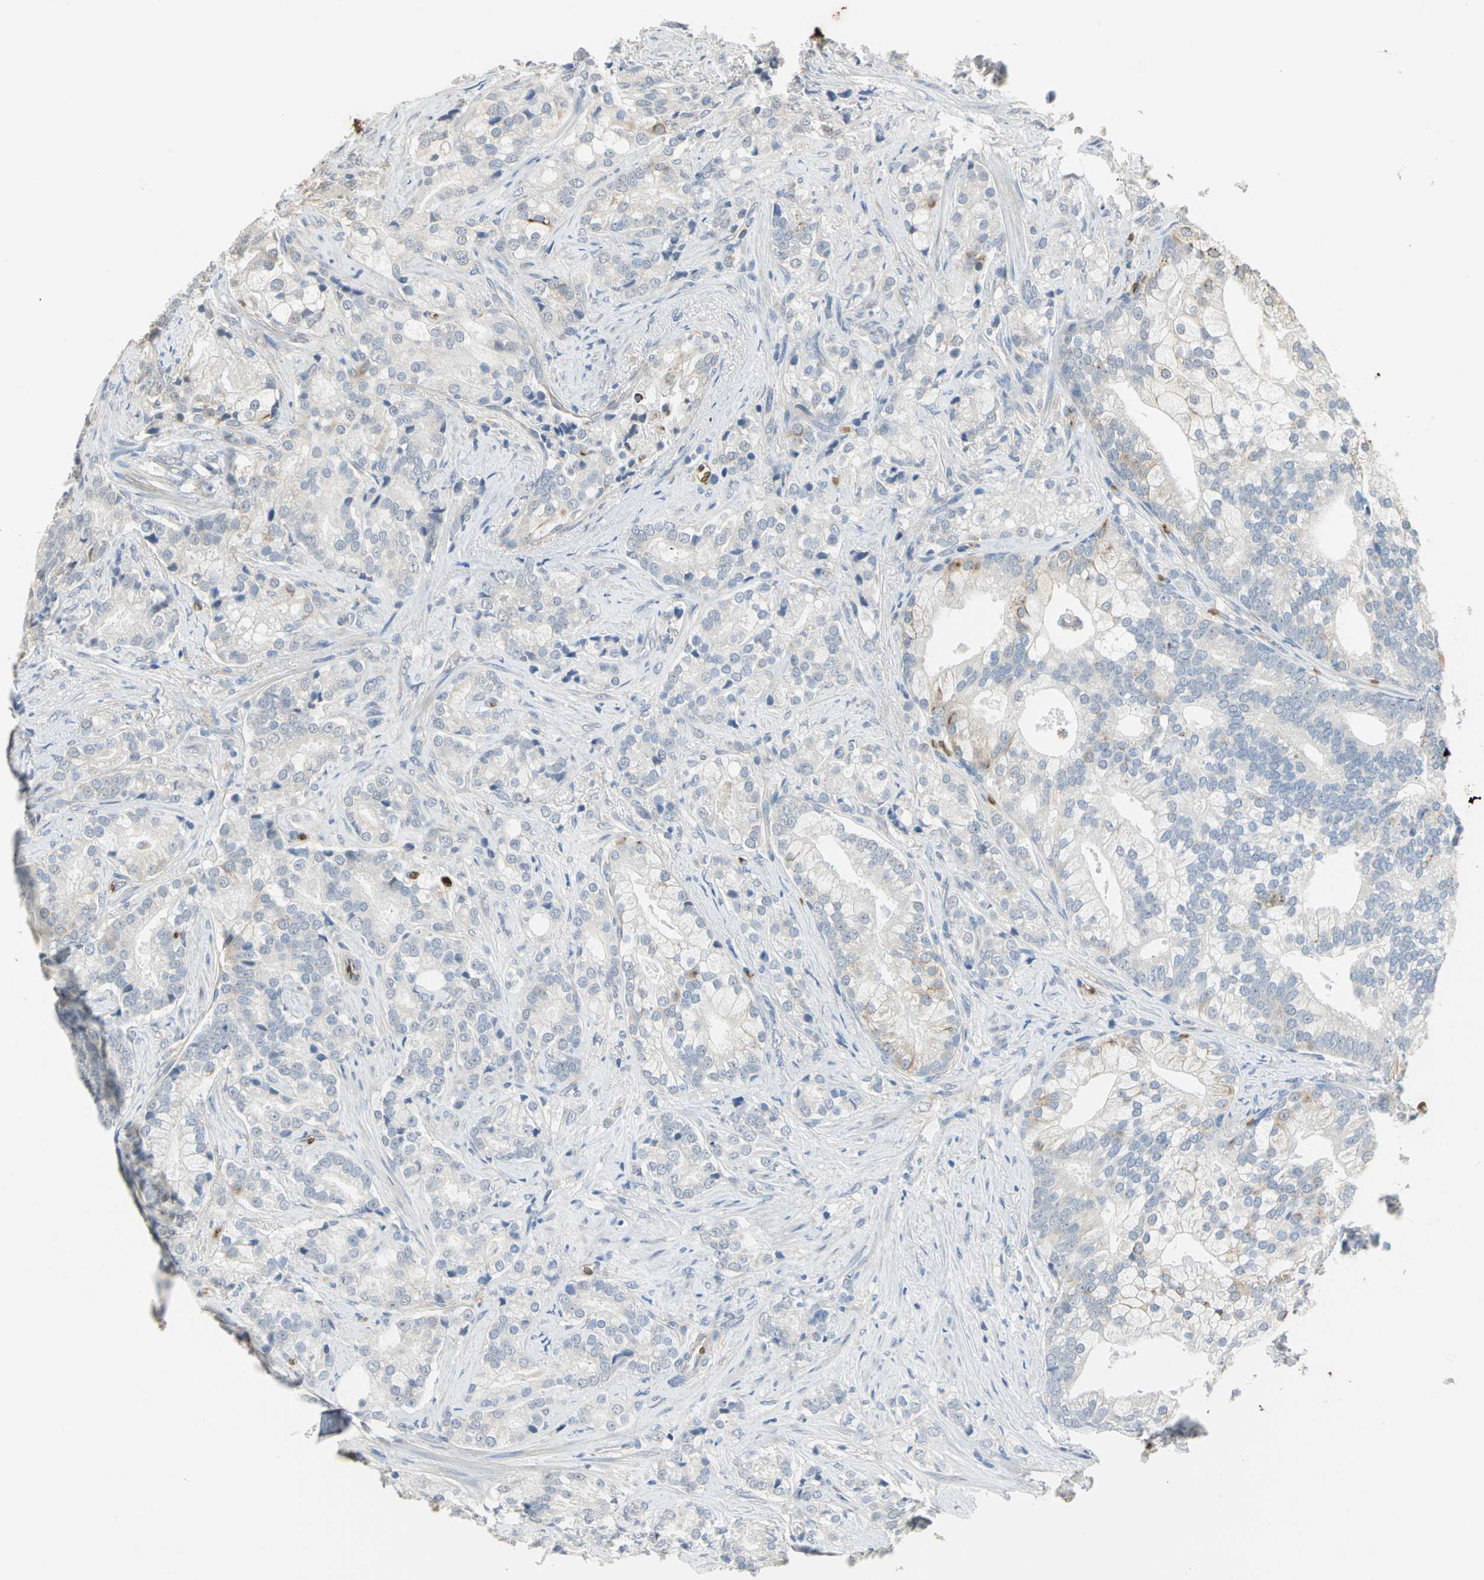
{"staining": {"intensity": "weak", "quantity": "25%-75%", "location": "cytoplasmic/membranous"}, "tissue": "prostate cancer", "cell_type": "Tumor cells", "image_type": "cancer", "snomed": [{"axis": "morphology", "description": "Adenocarcinoma, Low grade"}, {"axis": "topography", "description": "Prostate"}], "caption": "A high-resolution photomicrograph shows immunohistochemistry staining of adenocarcinoma (low-grade) (prostate), which exhibits weak cytoplasmic/membranous positivity in approximately 25%-75% of tumor cells.", "gene": "TREM1", "patient": {"sex": "male", "age": 58}}